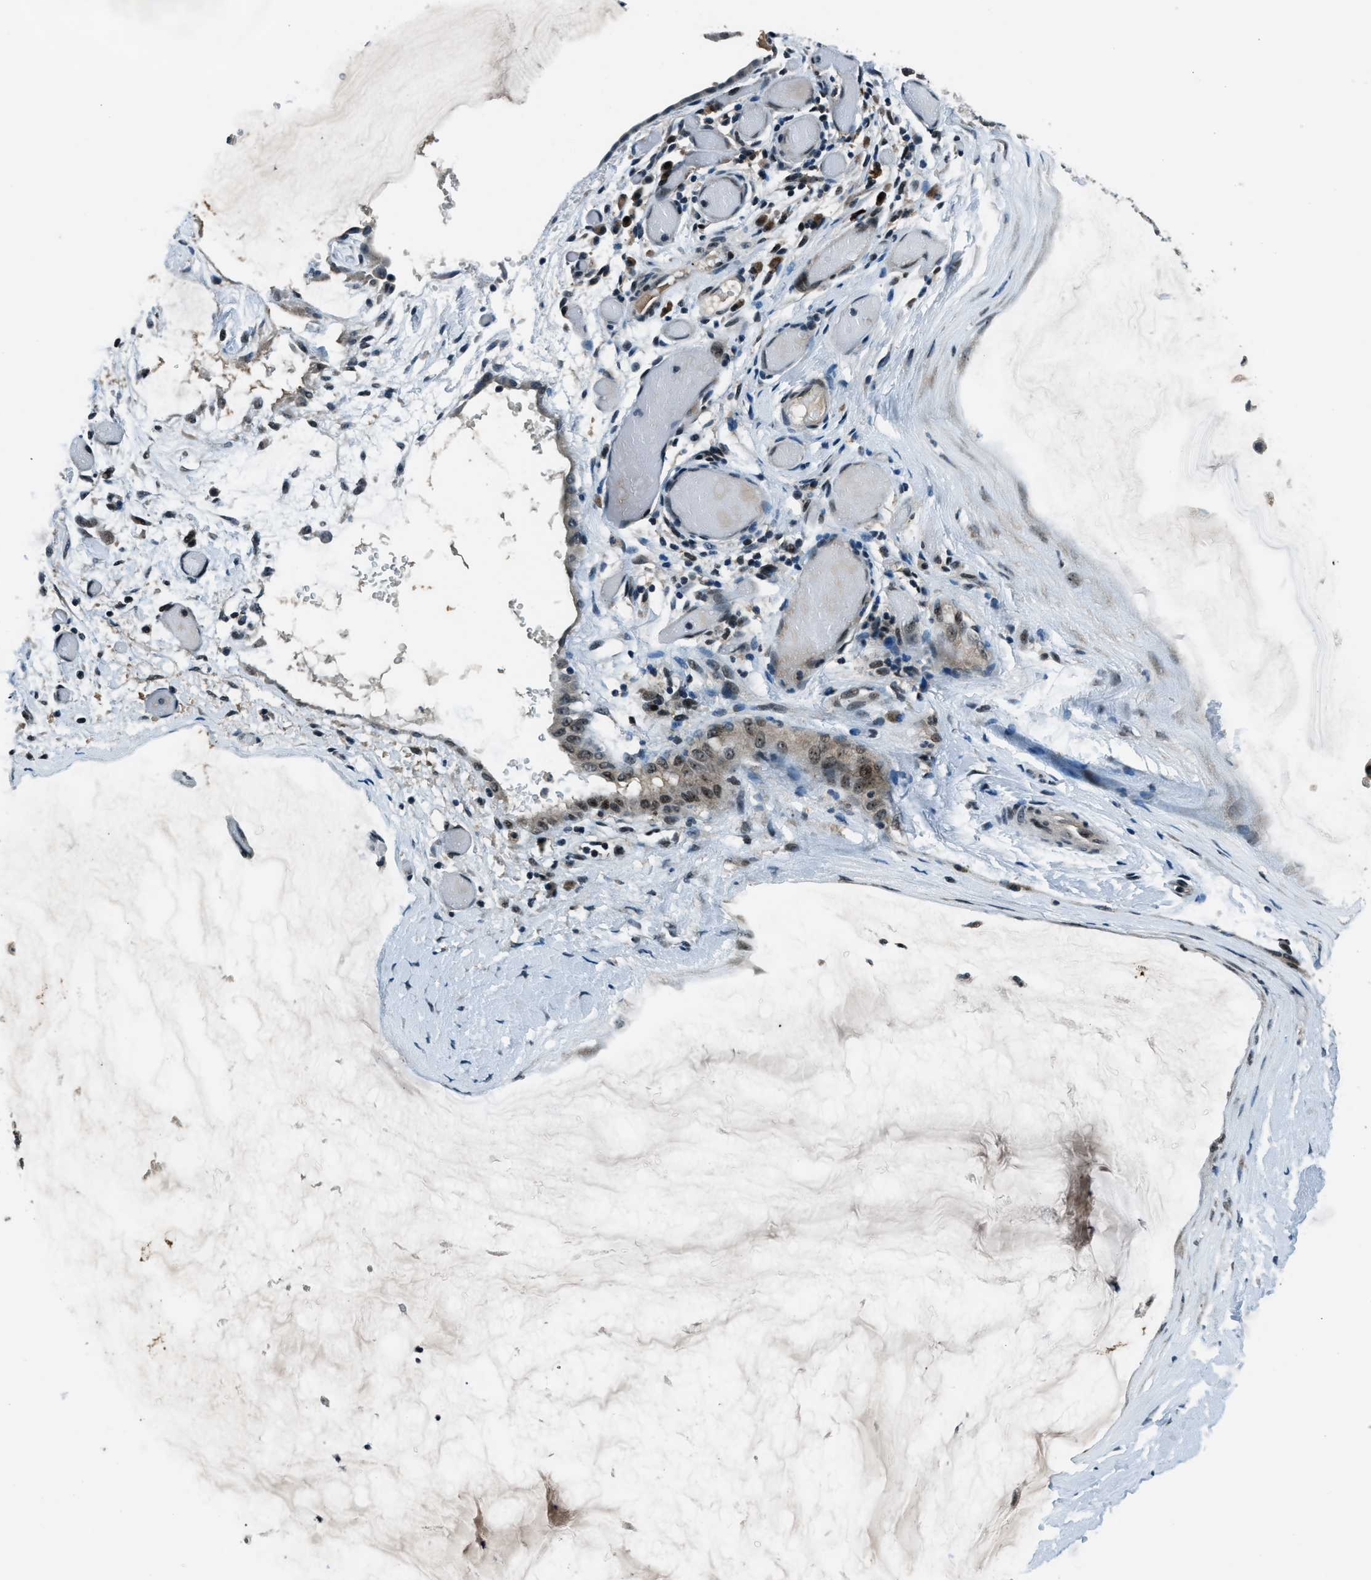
{"staining": {"intensity": "weak", "quantity": "<25%", "location": "cytoplasmic/membranous,nuclear"}, "tissue": "ovarian cancer", "cell_type": "Tumor cells", "image_type": "cancer", "snomed": [{"axis": "morphology", "description": "Cystadenocarcinoma, mucinous, NOS"}, {"axis": "topography", "description": "Ovary"}], "caption": "DAB (3,3'-diaminobenzidine) immunohistochemical staining of ovarian cancer shows no significant expression in tumor cells.", "gene": "ACTL9", "patient": {"sex": "female", "age": 39}}